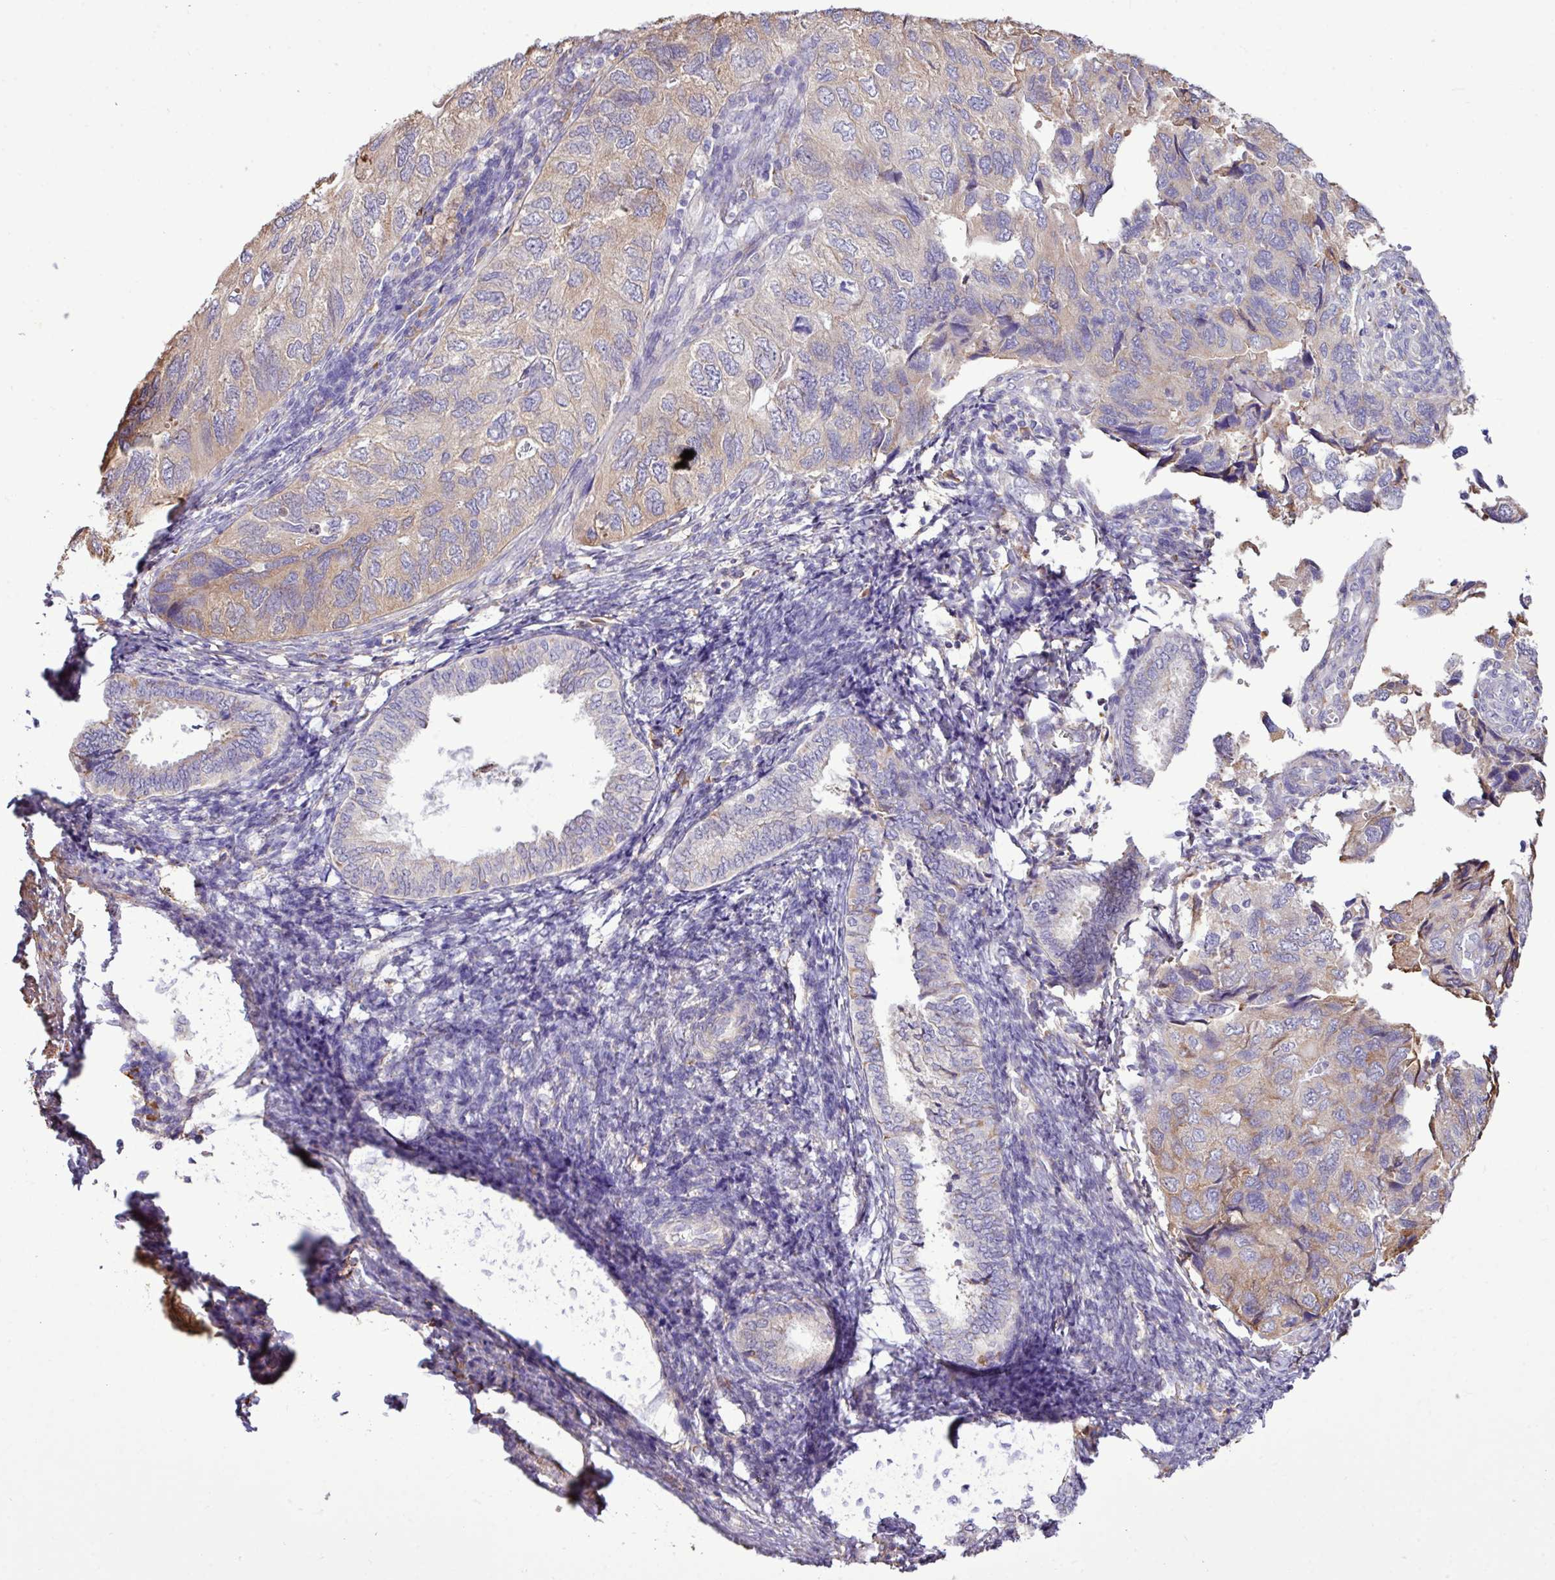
{"staining": {"intensity": "weak", "quantity": "25%-75%", "location": "cytoplasmic/membranous"}, "tissue": "endometrial cancer", "cell_type": "Tumor cells", "image_type": "cancer", "snomed": [{"axis": "morphology", "description": "Carcinoma, NOS"}, {"axis": "topography", "description": "Uterus"}], "caption": "The photomicrograph exhibits staining of endometrial cancer, revealing weak cytoplasmic/membranous protein staining (brown color) within tumor cells. Using DAB (brown) and hematoxylin (blue) stains, captured at high magnification using brightfield microscopy.", "gene": "ZSCAN5A", "patient": {"sex": "female", "age": 76}}